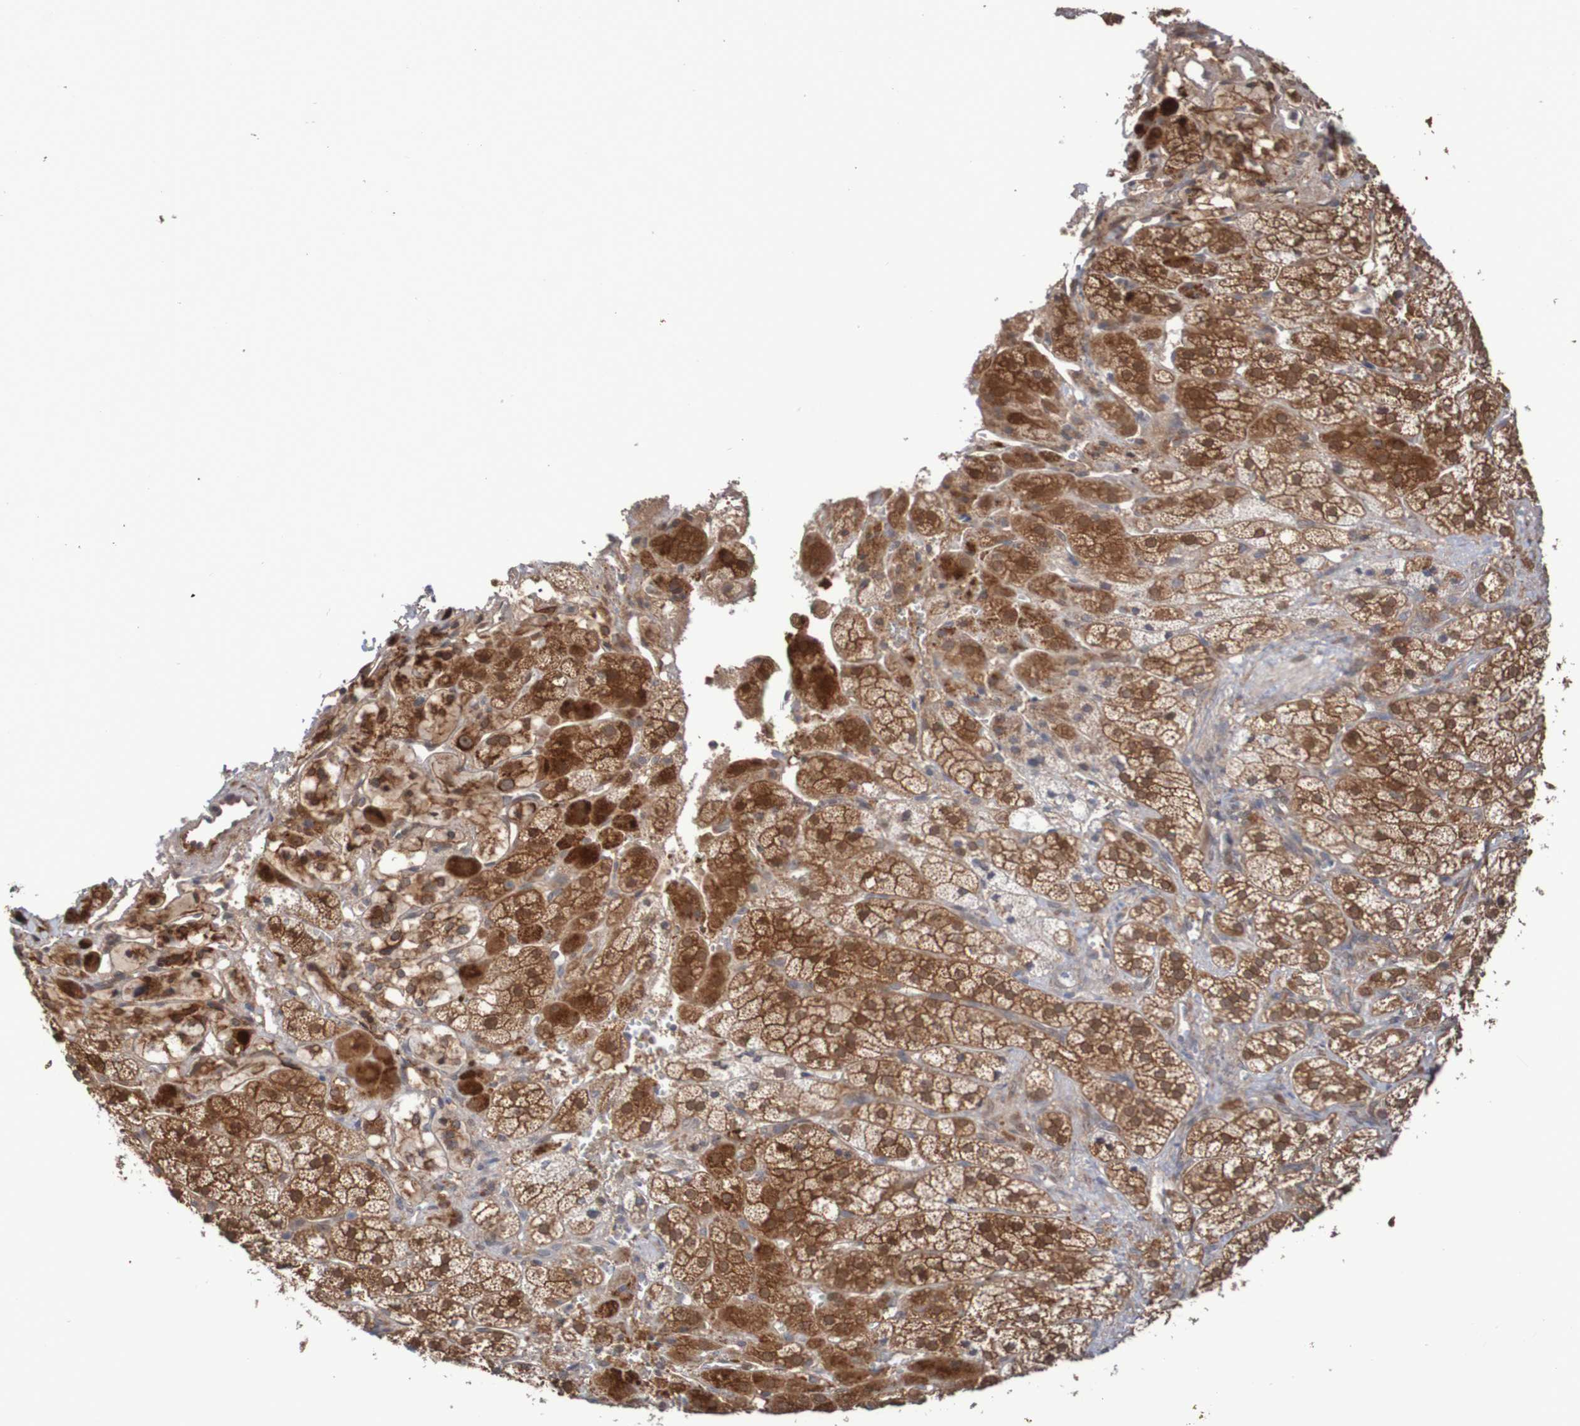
{"staining": {"intensity": "moderate", "quantity": ">75%", "location": "cytoplasmic/membranous,nuclear"}, "tissue": "adrenal gland", "cell_type": "Glandular cells", "image_type": "normal", "snomed": [{"axis": "morphology", "description": "Normal tissue, NOS"}, {"axis": "topography", "description": "Adrenal gland"}], "caption": "The image demonstrates immunohistochemical staining of unremarkable adrenal gland. There is moderate cytoplasmic/membranous,nuclear staining is seen in approximately >75% of glandular cells.", "gene": "PHPT1", "patient": {"sex": "male", "age": 56}}